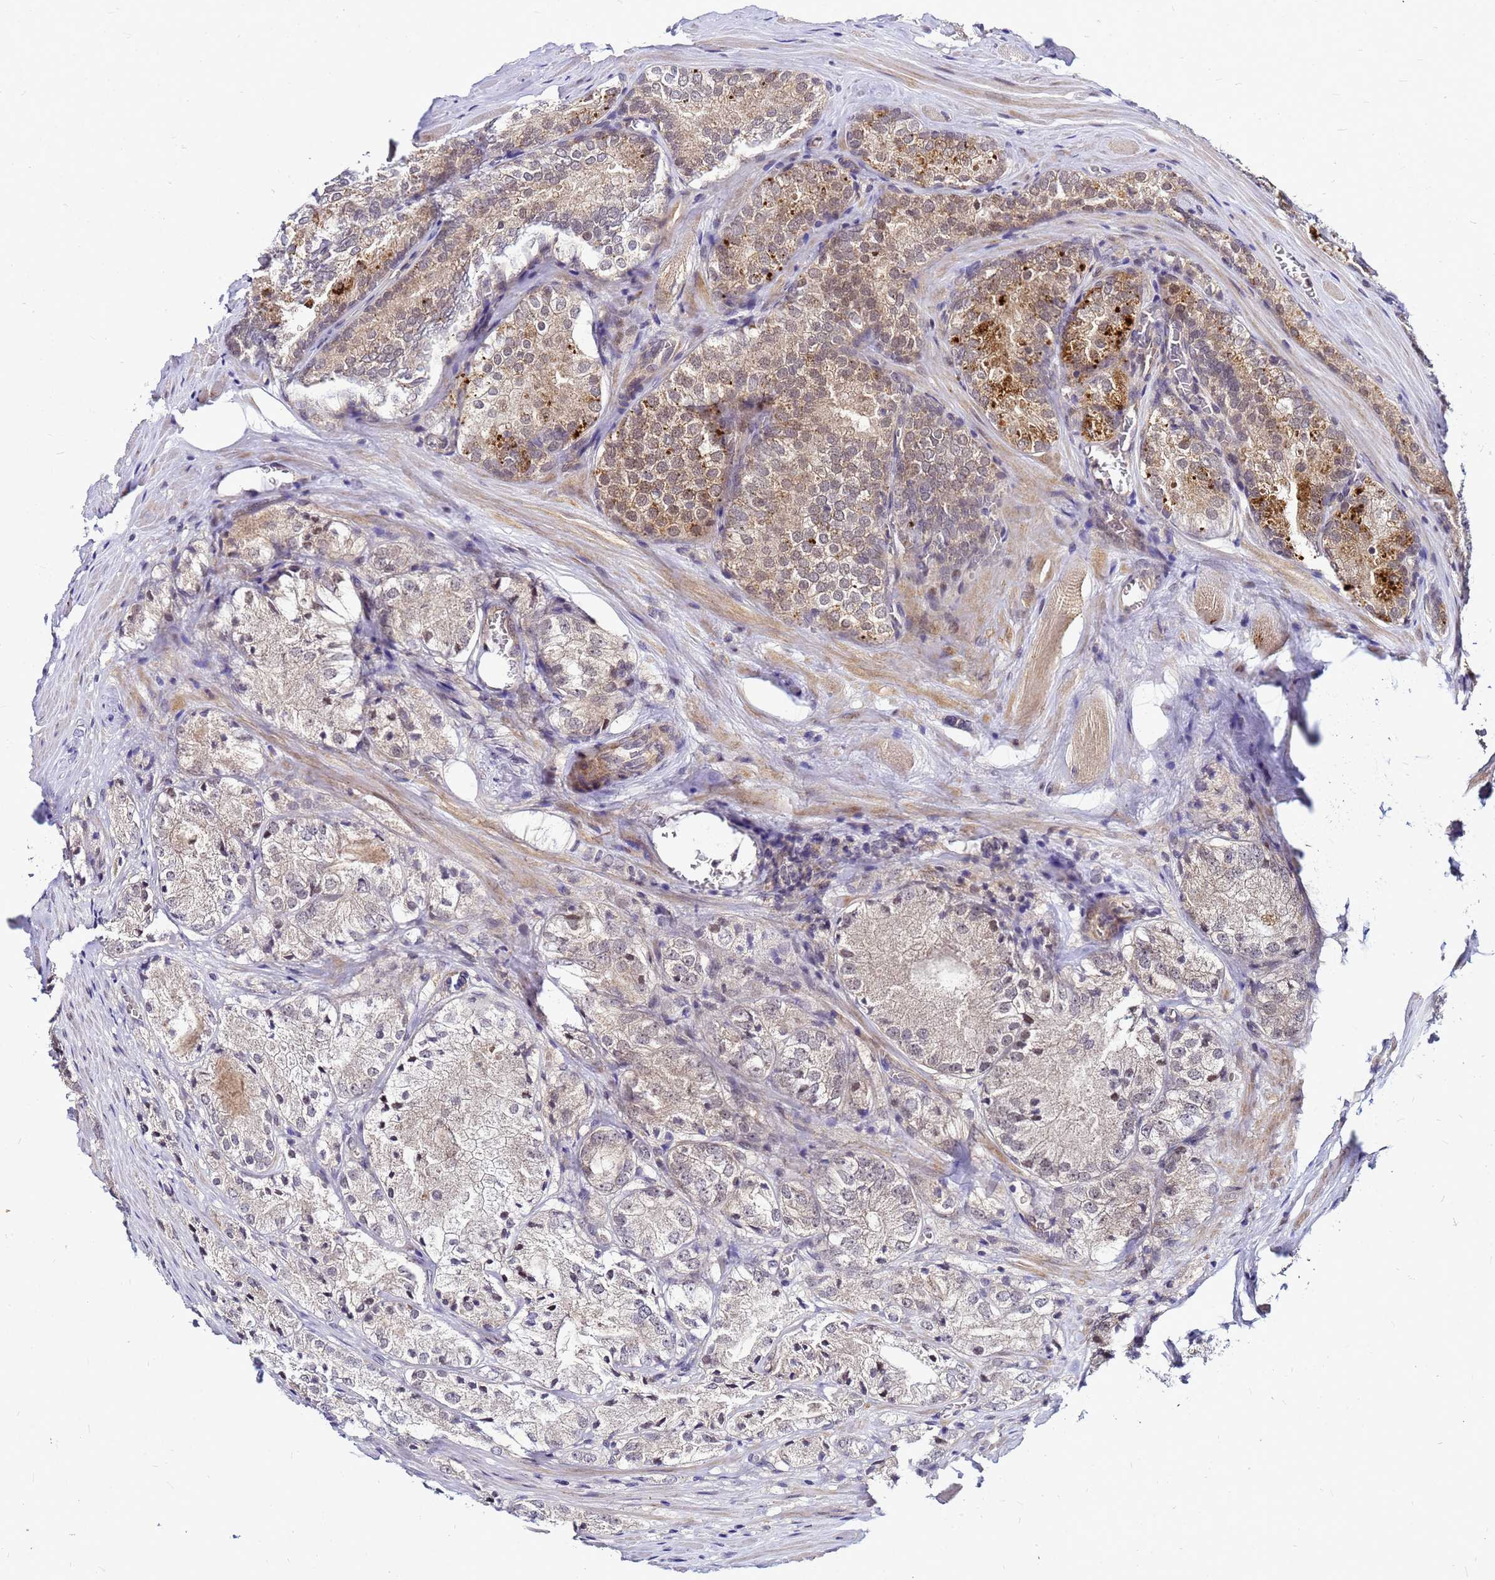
{"staining": {"intensity": "moderate", "quantity": "<25%", "location": "cytoplasmic/membranous"}, "tissue": "prostate cancer", "cell_type": "Tumor cells", "image_type": "cancer", "snomed": [{"axis": "morphology", "description": "Adenocarcinoma, Low grade"}, {"axis": "topography", "description": "Prostate"}], "caption": "The image exhibits immunohistochemical staining of prostate adenocarcinoma (low-grade). There is moderate cytoplasmic/membranous positivity is present in approximately <25% of tumor cells. Using DAB (brown) and hematoxylin (blue) stains, captured at high magnification using brightfield microscopy.", "gene": "SAT1", "patient": {"sex": "male", "age": 67}}